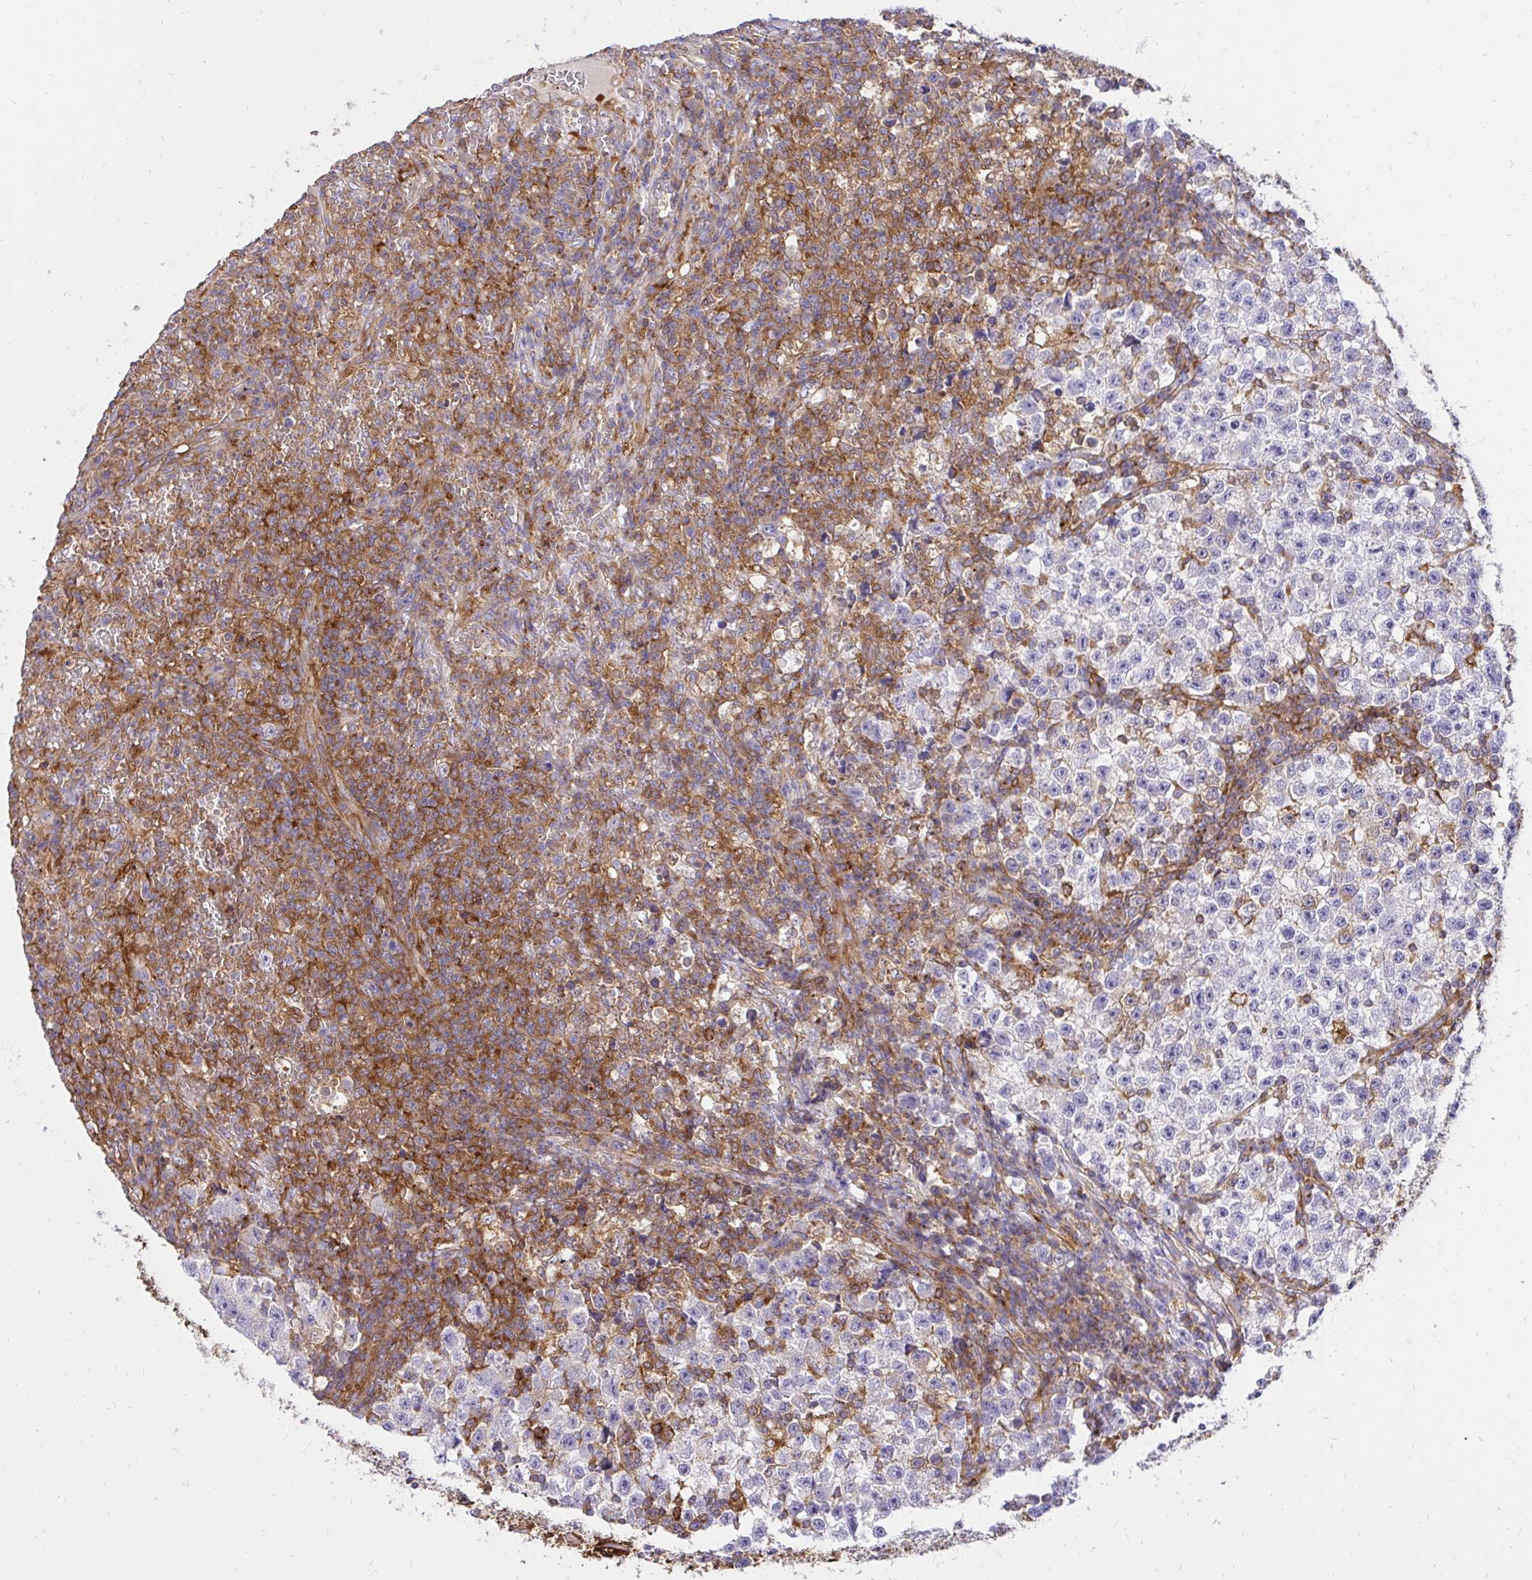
{"staining": {"intensity": "negative", "quantity": "none", "location": "none"}, "tissue": "testis cancer", "cell_type": "Tumor cells", "image_type": "cancer", "snomed": [{"axis": "morphology", "description": "Seminoma, NOS"}, {"axis": "topography", "description": "Testis"}], "caption": "Tumor cells show no significant protein staining in testis cancer (seminoma).", "gene": "ABCB10", "patient": {"sex": "male", "age": 22}}